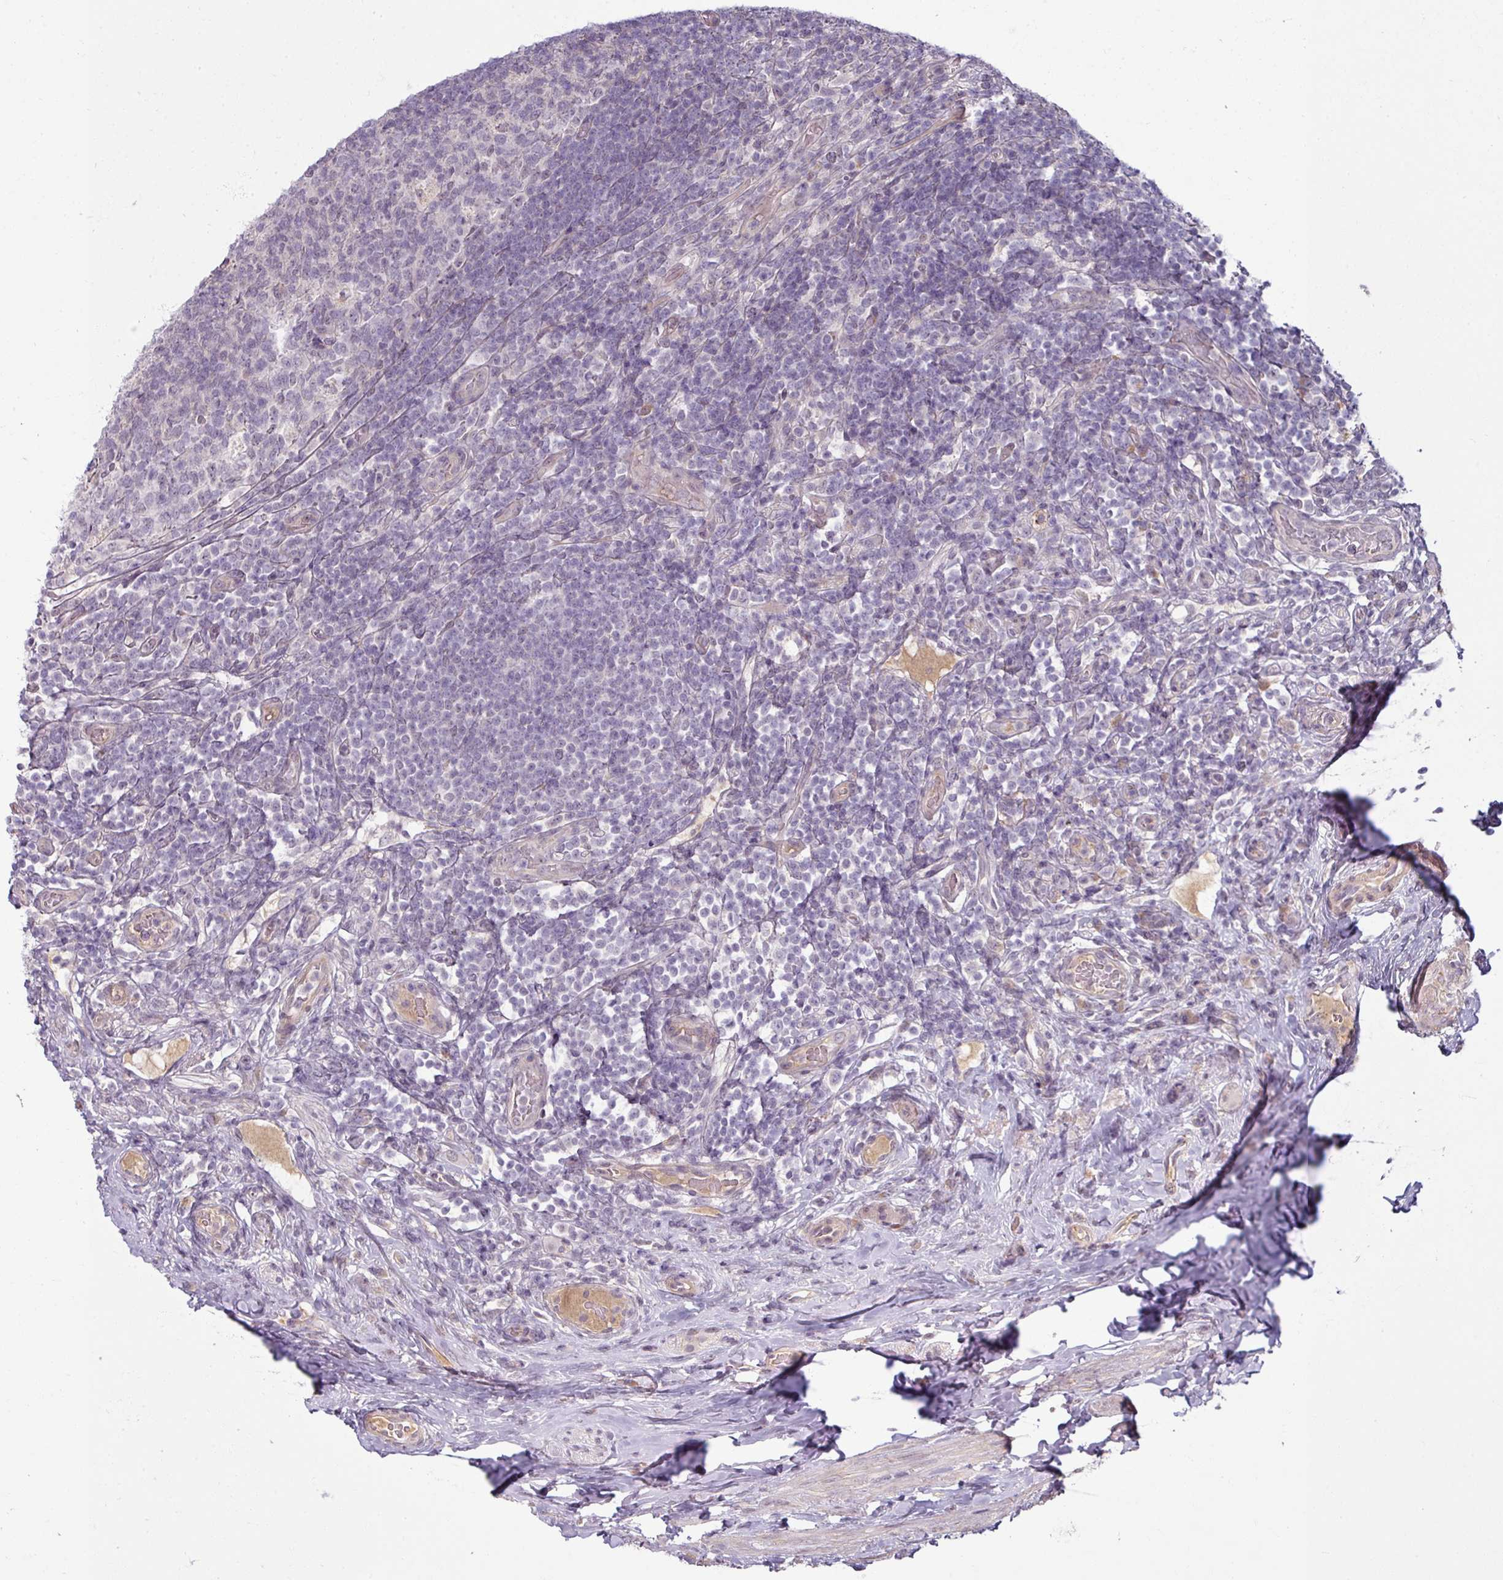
{"staining": {"intensity": "weak", "quantity": "<25%", "location": "nuclear"}, "tissue": "appendix", "cell_type": "Glandular cells", "image_type": "normal", "snomed": [{"axis": "morphology", "description": "Normal tissue, NOS"}, {"axis": "topography", "description": "Appendix"}], "caption": "The histopathology image exhibits no staining of glandular cells in unremarkable appendix. (Stains: DAB (3,3'-diaminobenzidine) IHC with hematoxylin counter stain, Microscopy: brightfield microscopy at high magnification).", "gene": "UVSSA", "patient": {"sex": "female", "age": 43}}